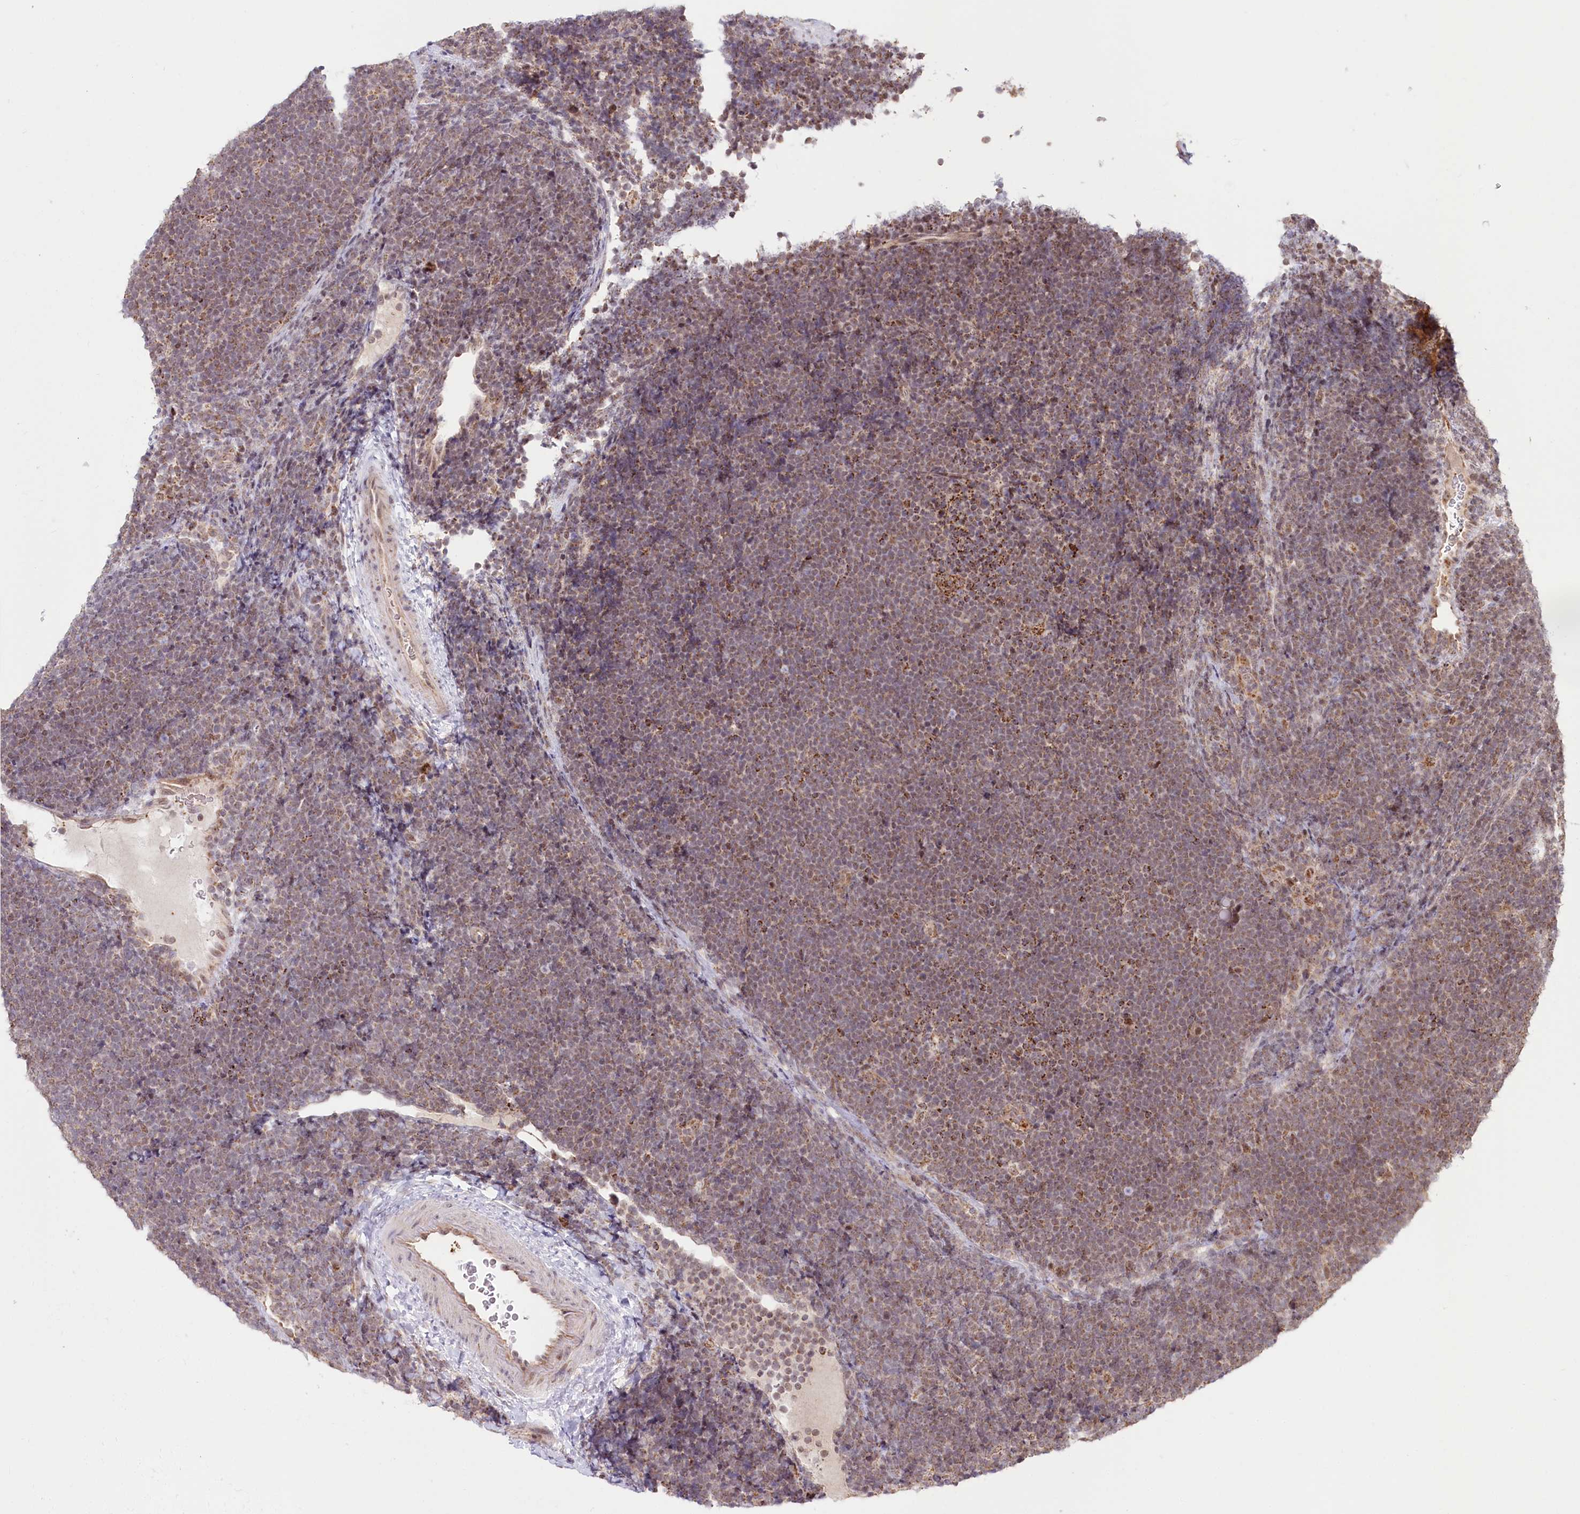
{"staining": {"intensity": "weak", "quantity": "25%-75%", "location": "cytoplasmic/membranous"}, "tissue": "lymphoma", "cell_type": "Tumor cells", "image_type": "cancer", "snomed": [{"axis": "morphology", "description": "Malignant lymphoma, non-Hodgkin's type, High grade"}, {"axis": "topography", "description": "Lymph node"}], "caption": "Brown immunohistochemical staining in lymphoma exhibits weak cytoplasmic/membranous positivity in about 25%-75% of tumor cells.", "gene": "RTN4IP1", "patient": {"sex": "male", "age": 13}}